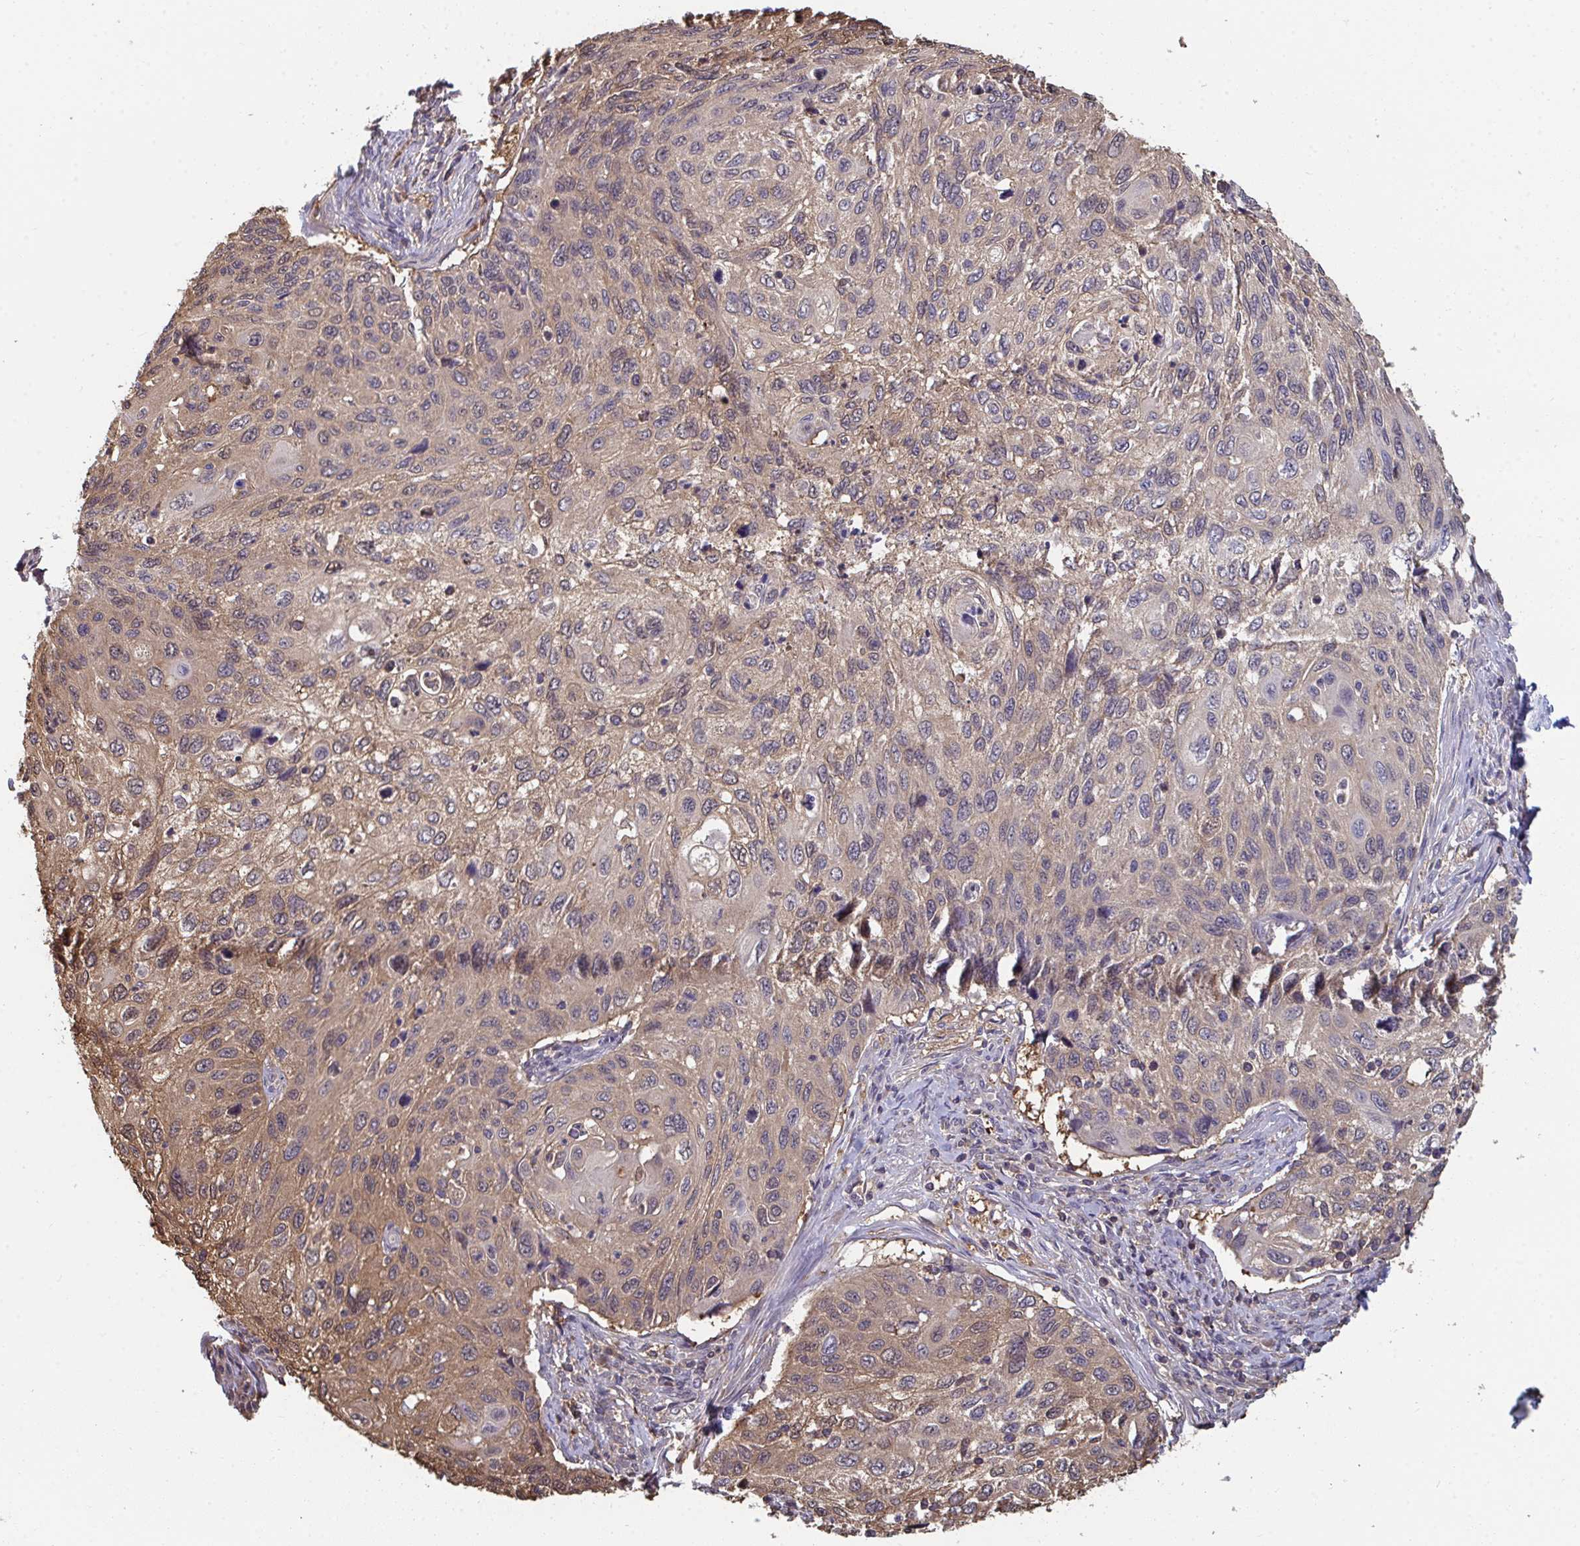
{"staining": {"intensity": "moderate", "quantity": "25%-75%", "location": "cytoplasmic/membranous,nuclear"}, "tissue": "cervical cancer", "cell_type": "Tumor cells", "image_type": "cancer", "snomed": [{"axis": "morphology", "description": "Squamous cell carcinoma, NOS"}, {"axis": "topography", "description": "Cervix"}], "caption": "Immunohistochemistry (IHC) photomicrograph of neoplastic tissue: human cervical cancer (squamous cell carcinoma) stained using immunohistochemistry (IHC) displays medium levels of moderate protein expression localized specifically in the cytoplasmic/membranous and nuclear of tumor cells, appearing as a cytoplasmic/membranous and nuclear brown color.", "gene": "TTC9C", "patient": {"sex": "female", "age": 70}}